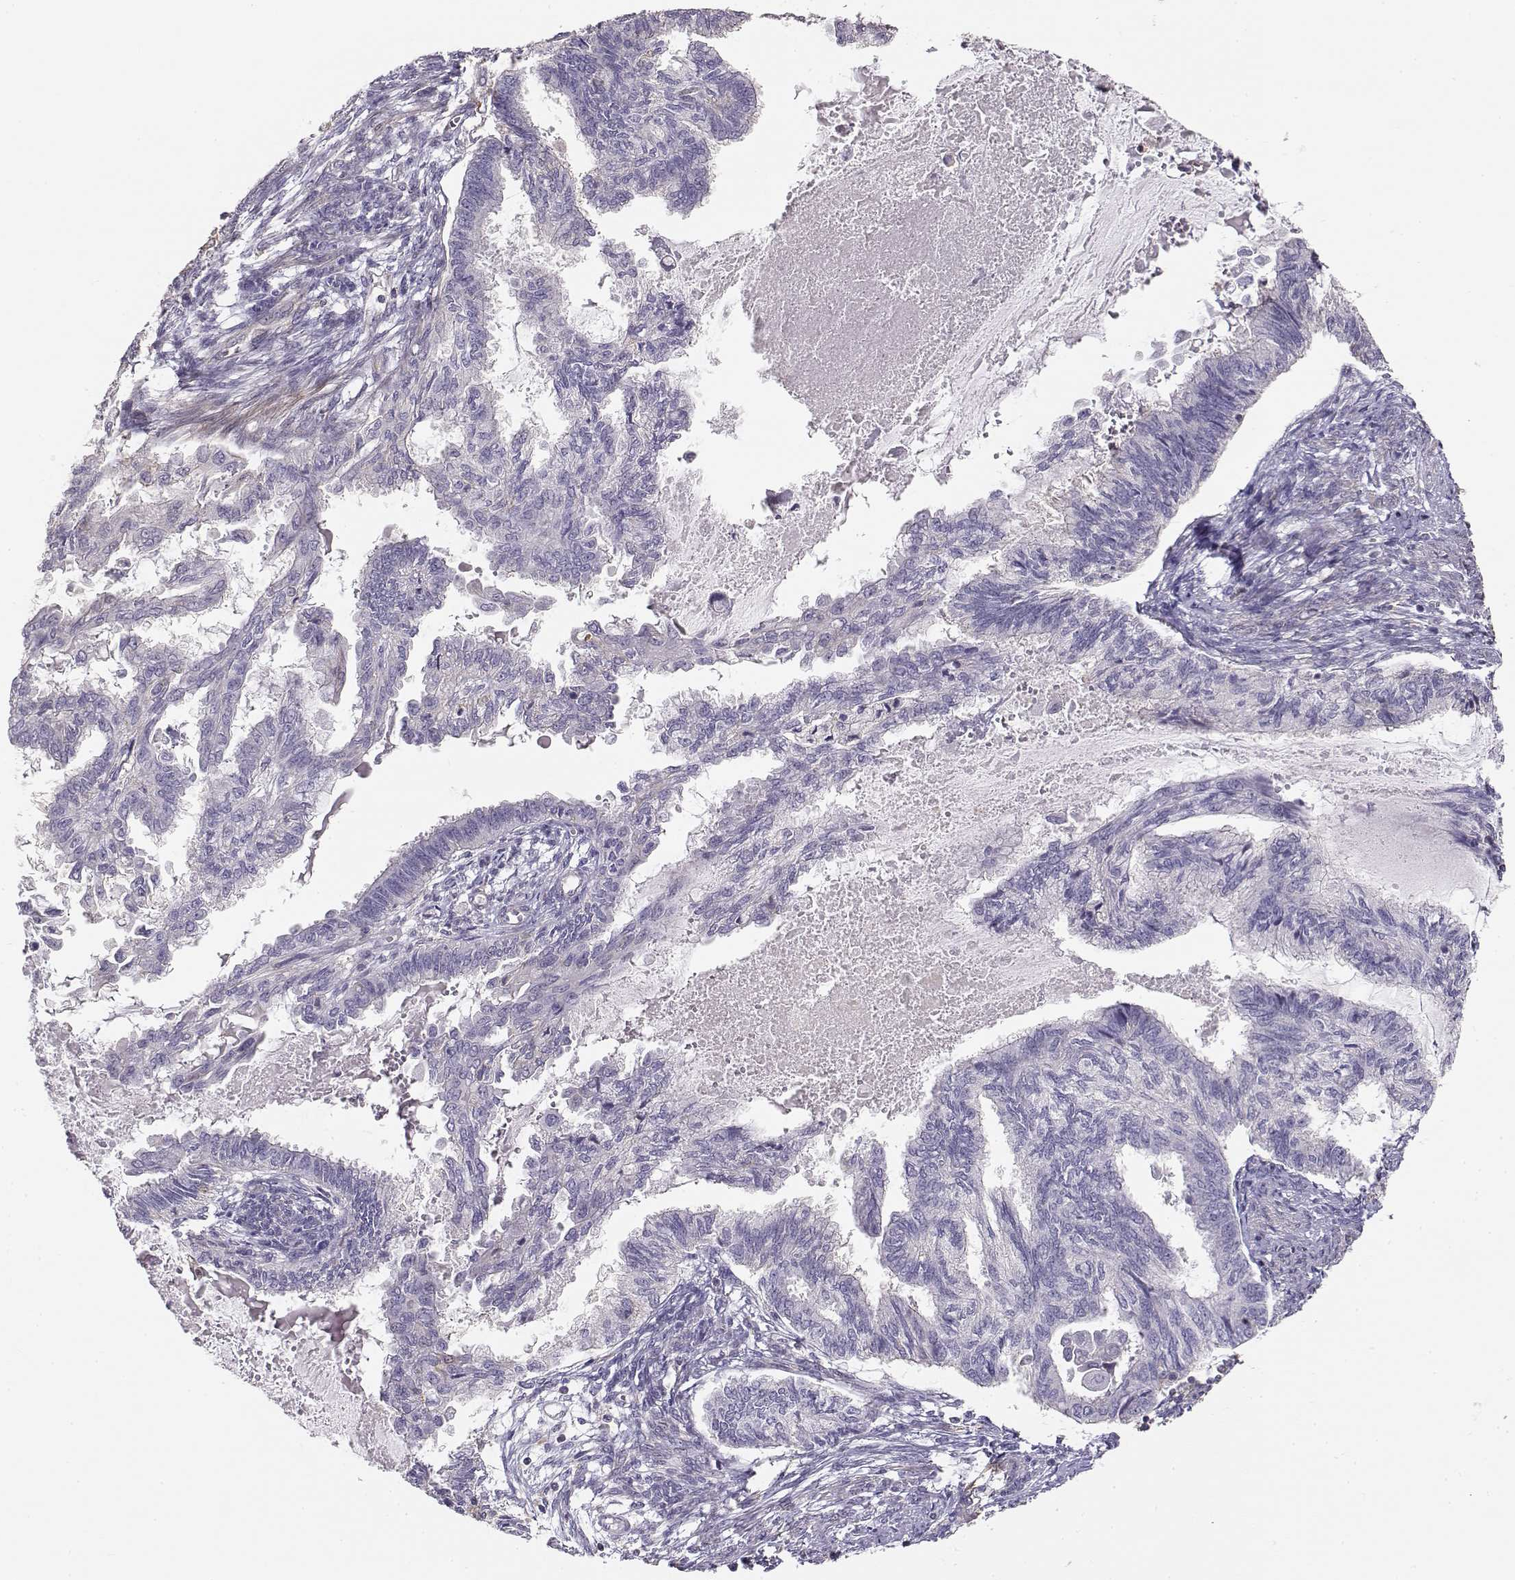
{"staining": {"intensity": "negative", "quantity": "none", "location": "none"}, "tissue": "endometrial cancer", "cell_type": "Tumor cells", "image_type": "cancer", "snomed": [{"axis": "morphology", "description": "Adenocarcinoma, NOS"}, {"axis": "topography", "description": "Endometrium"}], "caption": "There is no significant positivity in tumor cells of endometrial cancer (adenocarcinoma). (DAB (3,3'-diaminobenzidine) immunohistochemistry (IHC) with hematoxylin counter stain).", "gene": "DAPL1", "patient": {"sex": "female", "age": 86}}